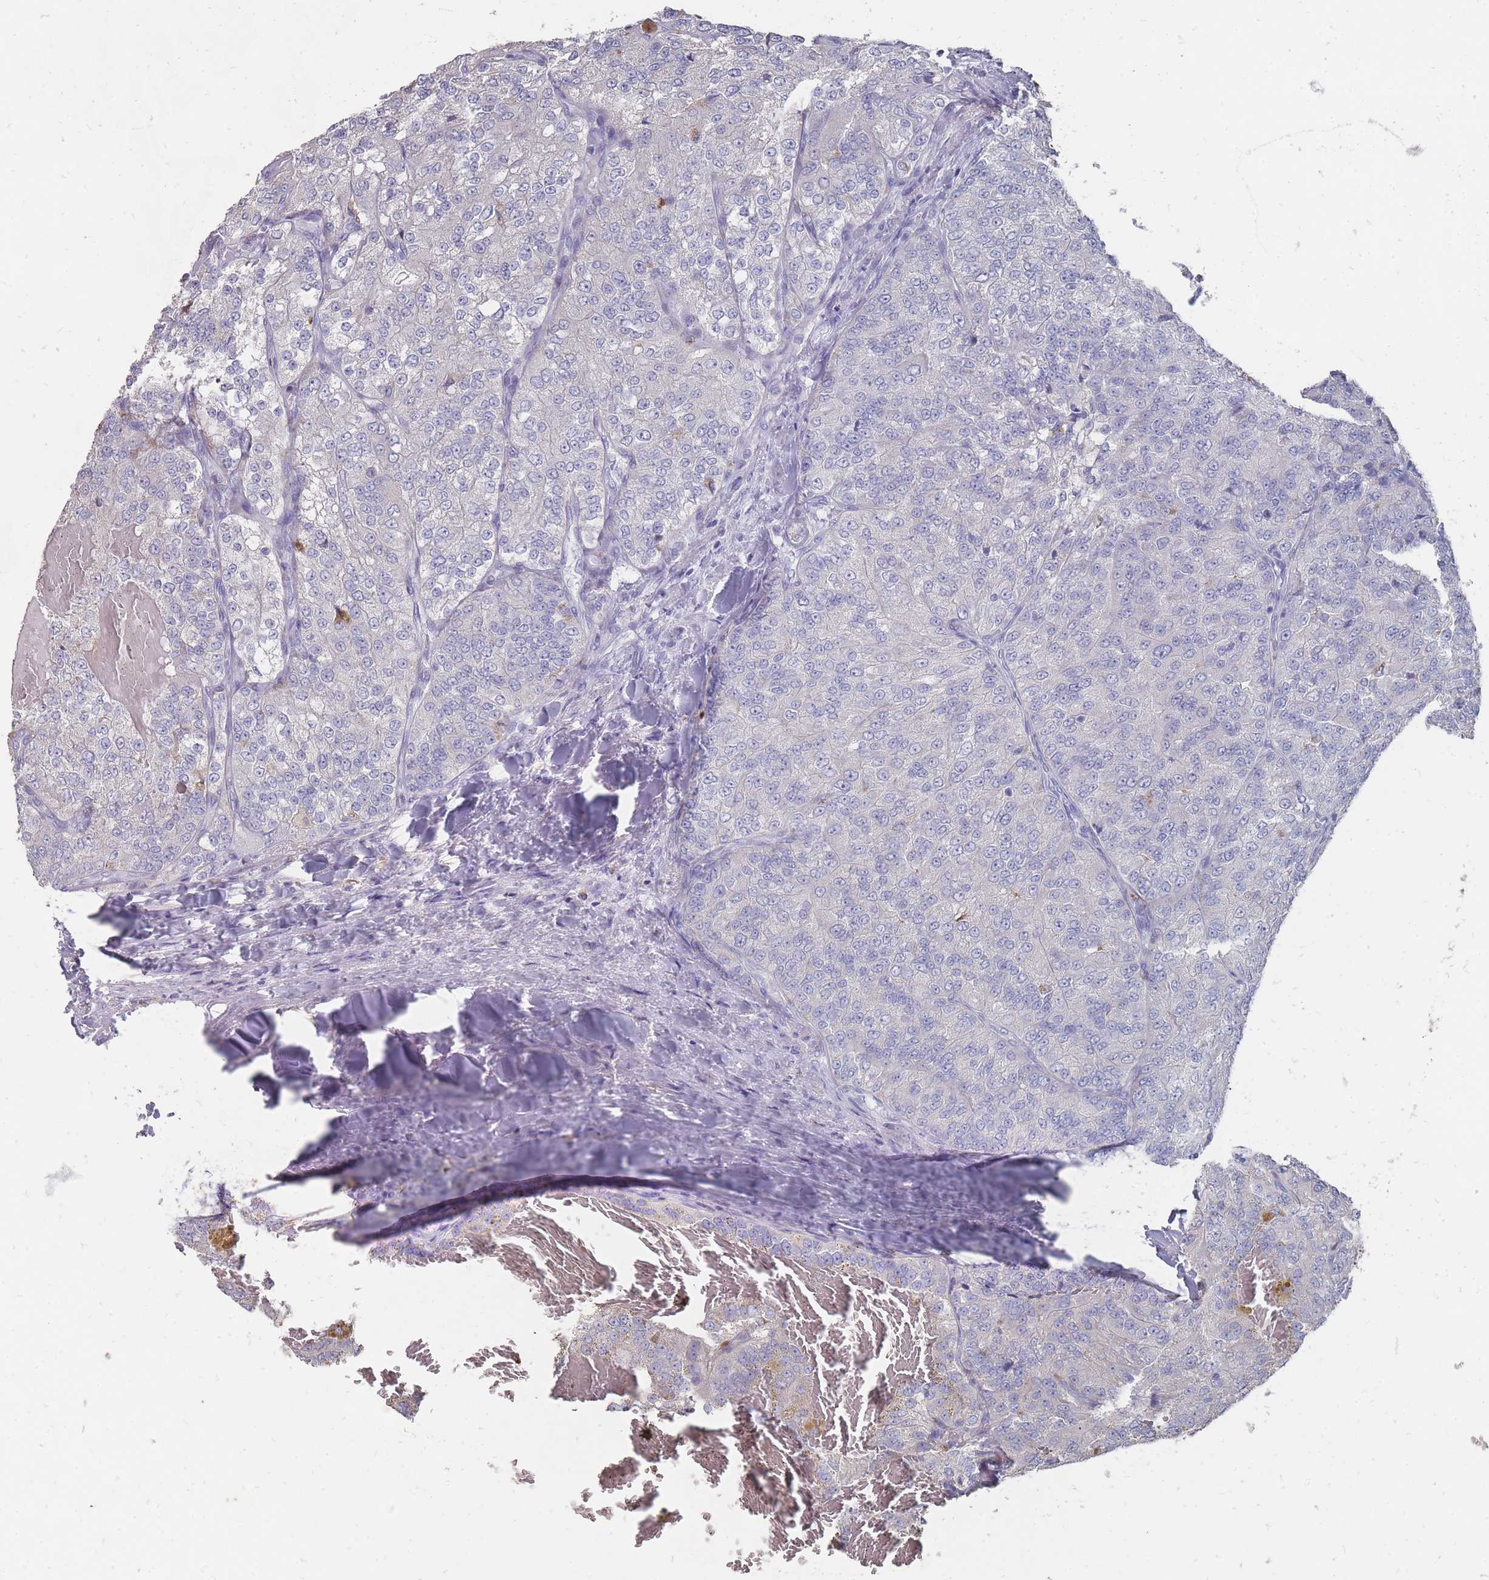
{"staining": {"intensity": "negative", "quantity": "none", "location": "none"}, "tissue": "renal cancer", "cell_type": "Tumor cells", "image_type": "cancer", "snomed": [{"axis": "morphology", "description": "Adenocarcinoma, NOS"}, {"axis": "topography", "description": "Kidney"}], "caption": "A high-resolution histopathology image shows immunohistochemistry staining of renal cancer, which shows no significant staining in tumor cells.", "gene": "OTULINL", "patient": {"sex": "female", "age": 63}}